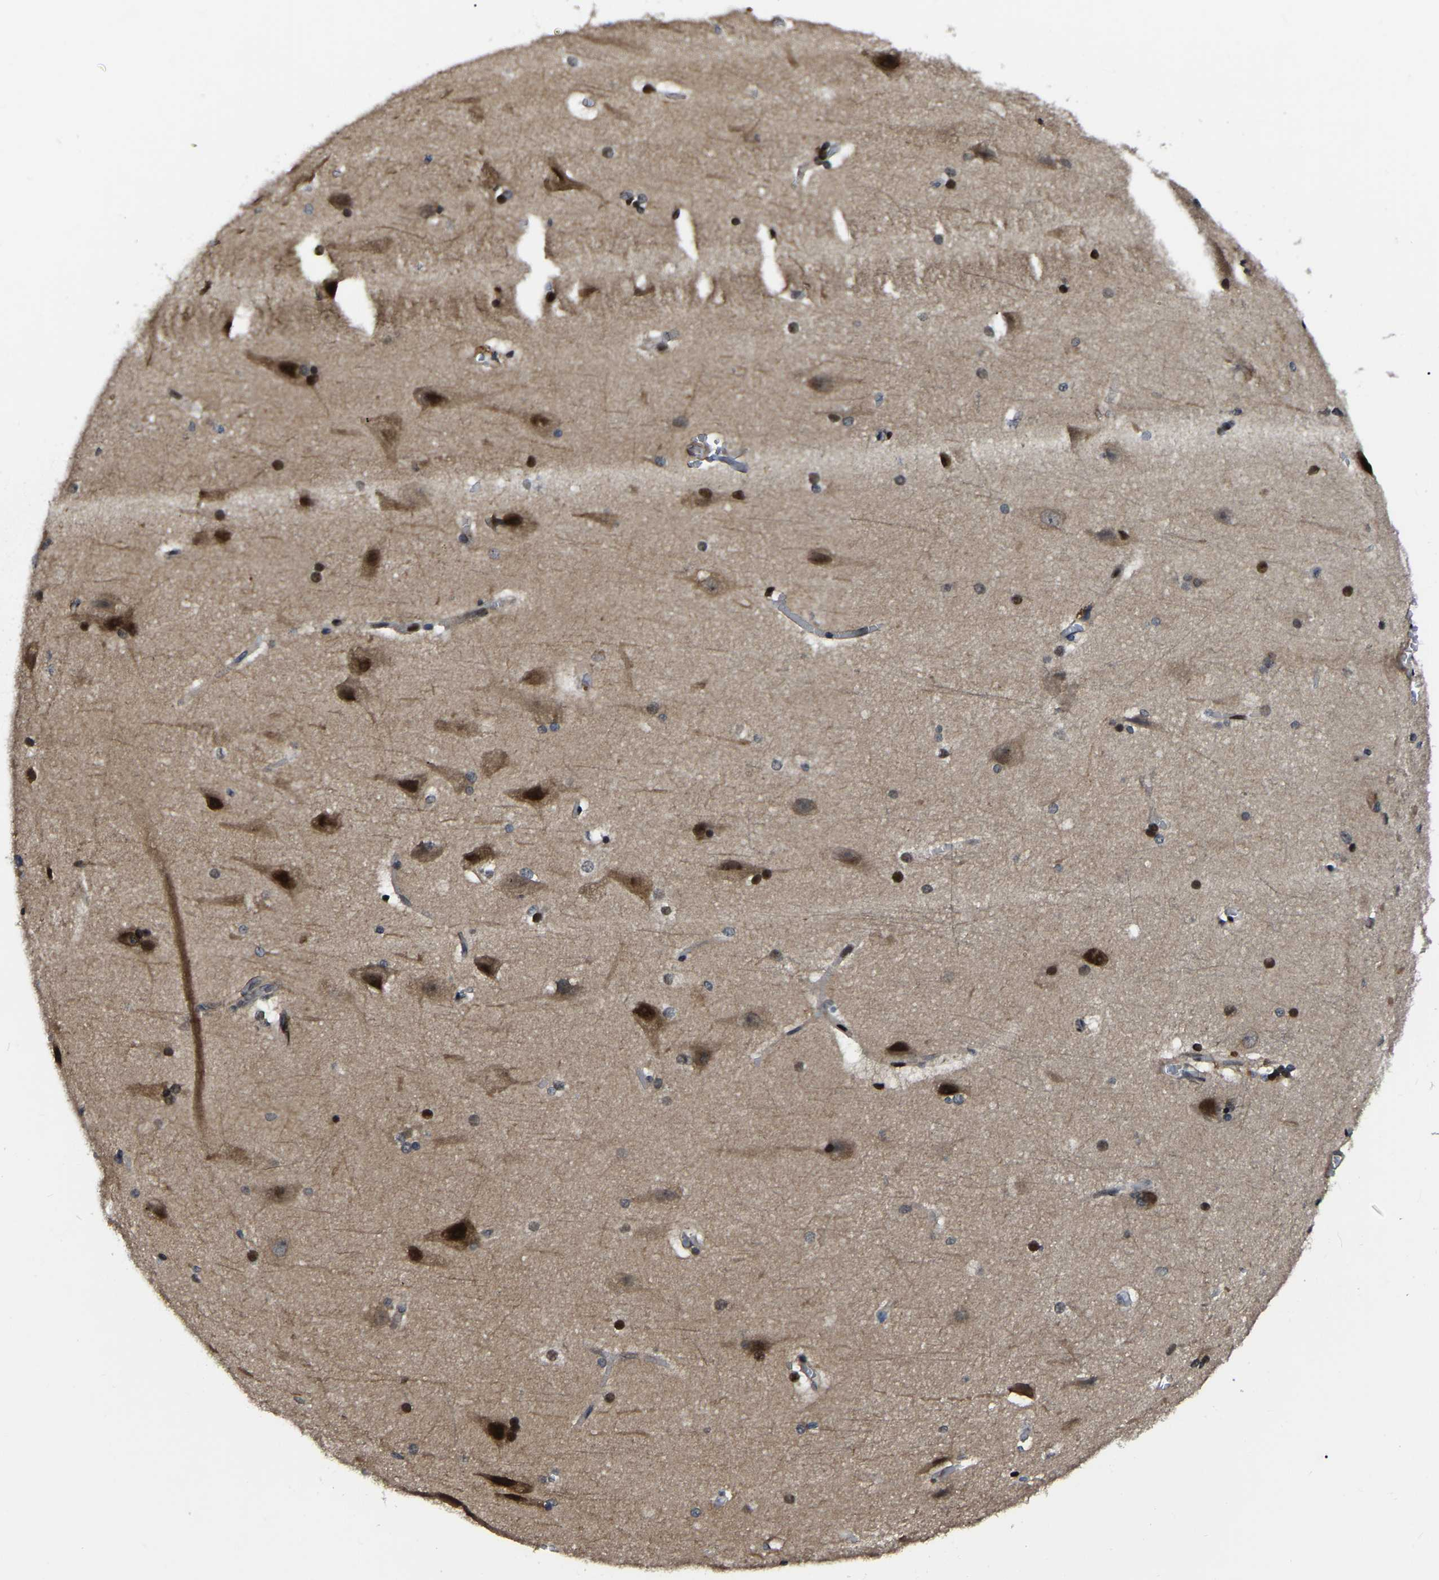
{"staining": {"intensity": "moderate", "quantity": "25%-75%", "location": "nuclear"}, "tissue": "cerebral cortex", "cell_type": "Endothelial cells", "image_type": "normal", "snomed": [{"axis": "morphology", "description": "Normal tissue, NOS"}, {"axis": "topography", "description": "Cerebral cortex"}, {"axis": "topography", "description": "Hippocampus"}], "caption": "This micrograph exhibits immunohistochemistry staining of unremarkable cerebral cortex, with medium moderate nuclear staining in approximately 25%-75% of endothelial cells.", "gene": "TRIM35", "patient": {"sex": "female", "age": 19}}